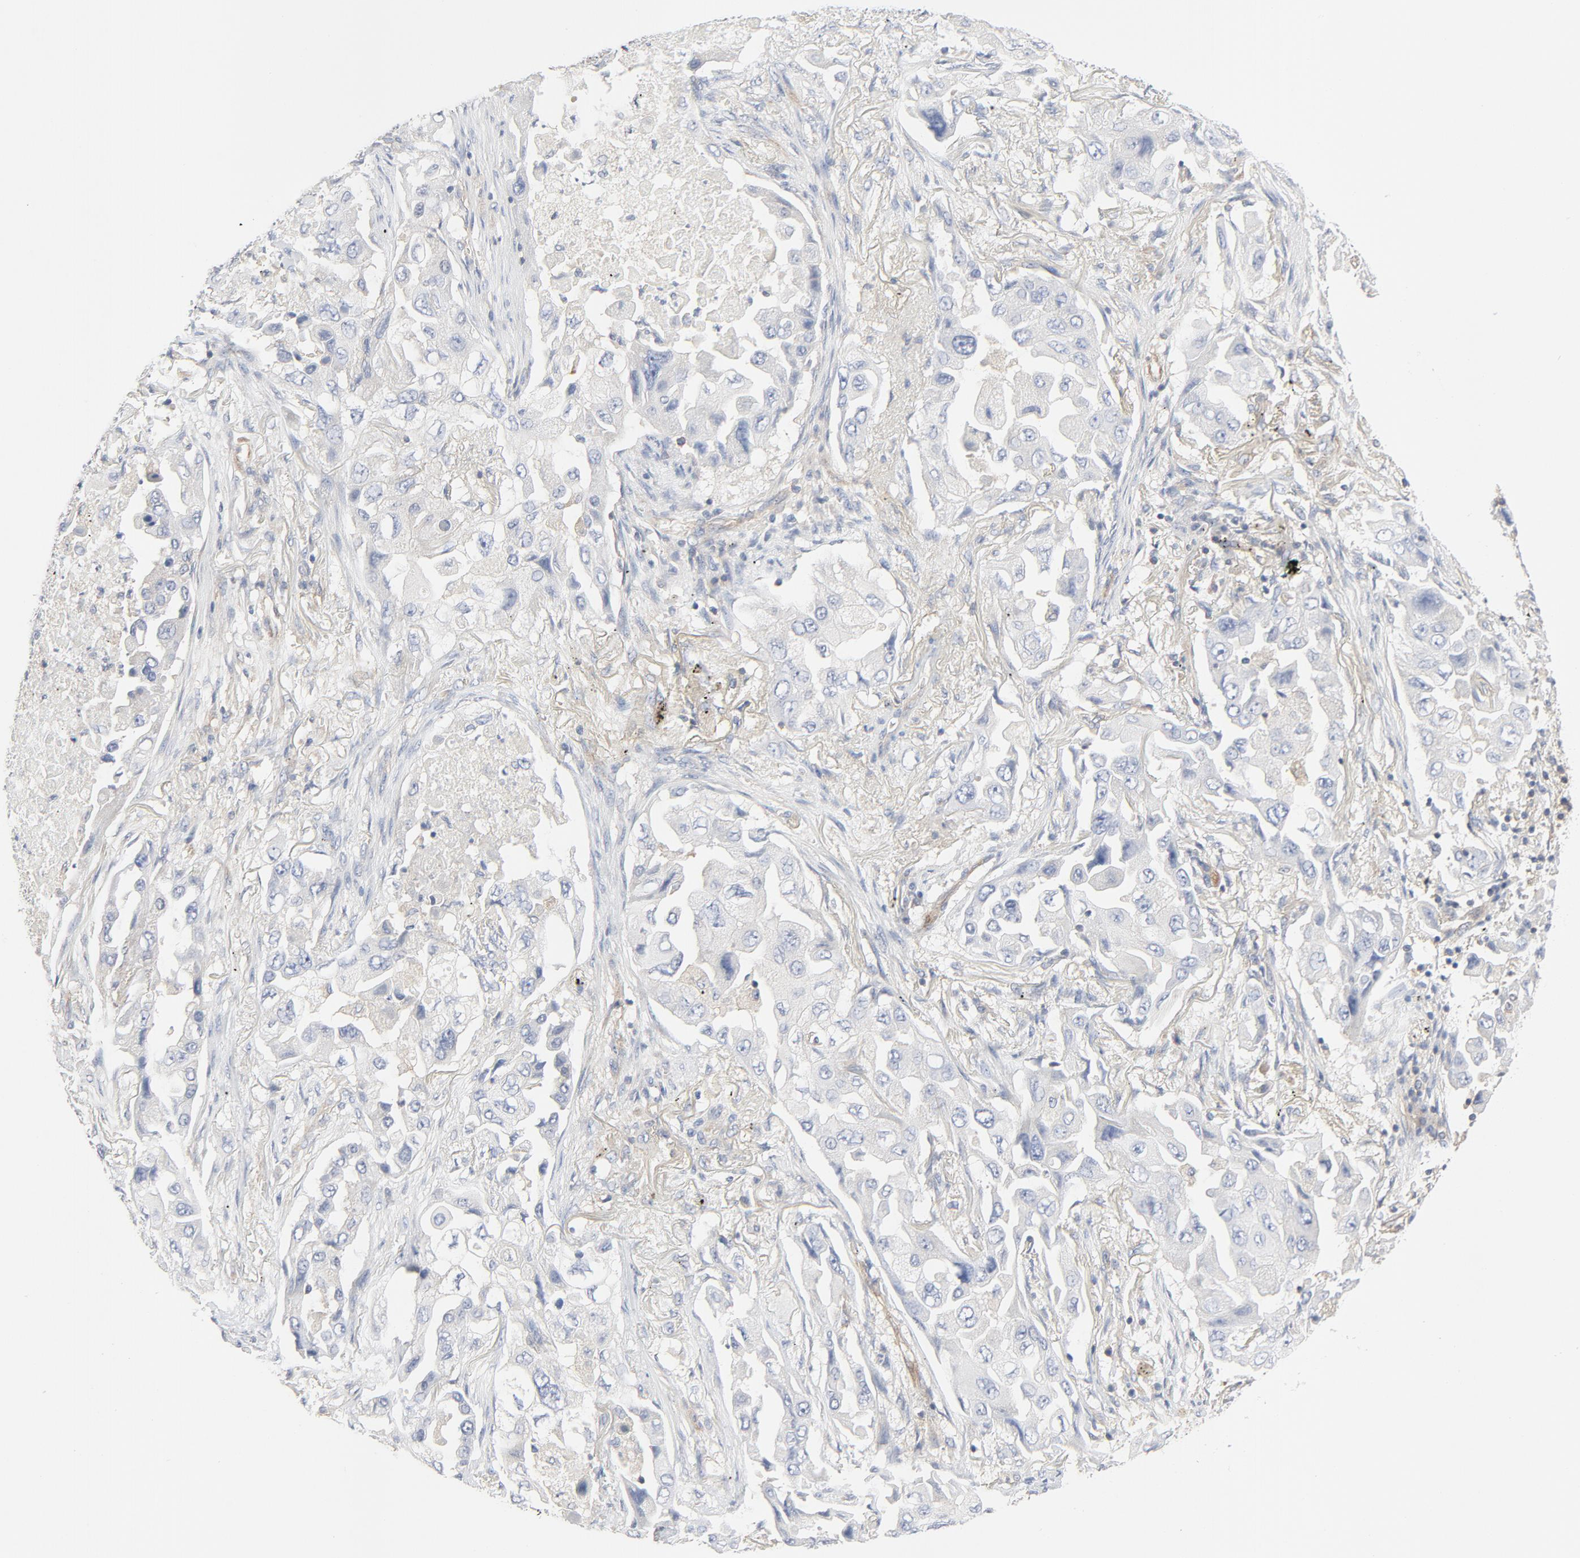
{"staining": {"intensity": "negative", "quantity": "none", "location": "none"}, "tissue": "lung cancer", "cell_type": "Tumor cells", "image_type": "cancer", "snomed": [{"axis": "morphology", "description": "Adenocarcinoma, NOS"}, {"axis": "topography", "description": "Lung"}], "caption": "A high-resolution micrograph shows immunohistochemistry (IHC) staining of lung cancer (adenocarcinoma), which reveals no significant positivity in tumor cells.", "gene": "RABEP1", "patient": {"sex": "female", "age": 65}}